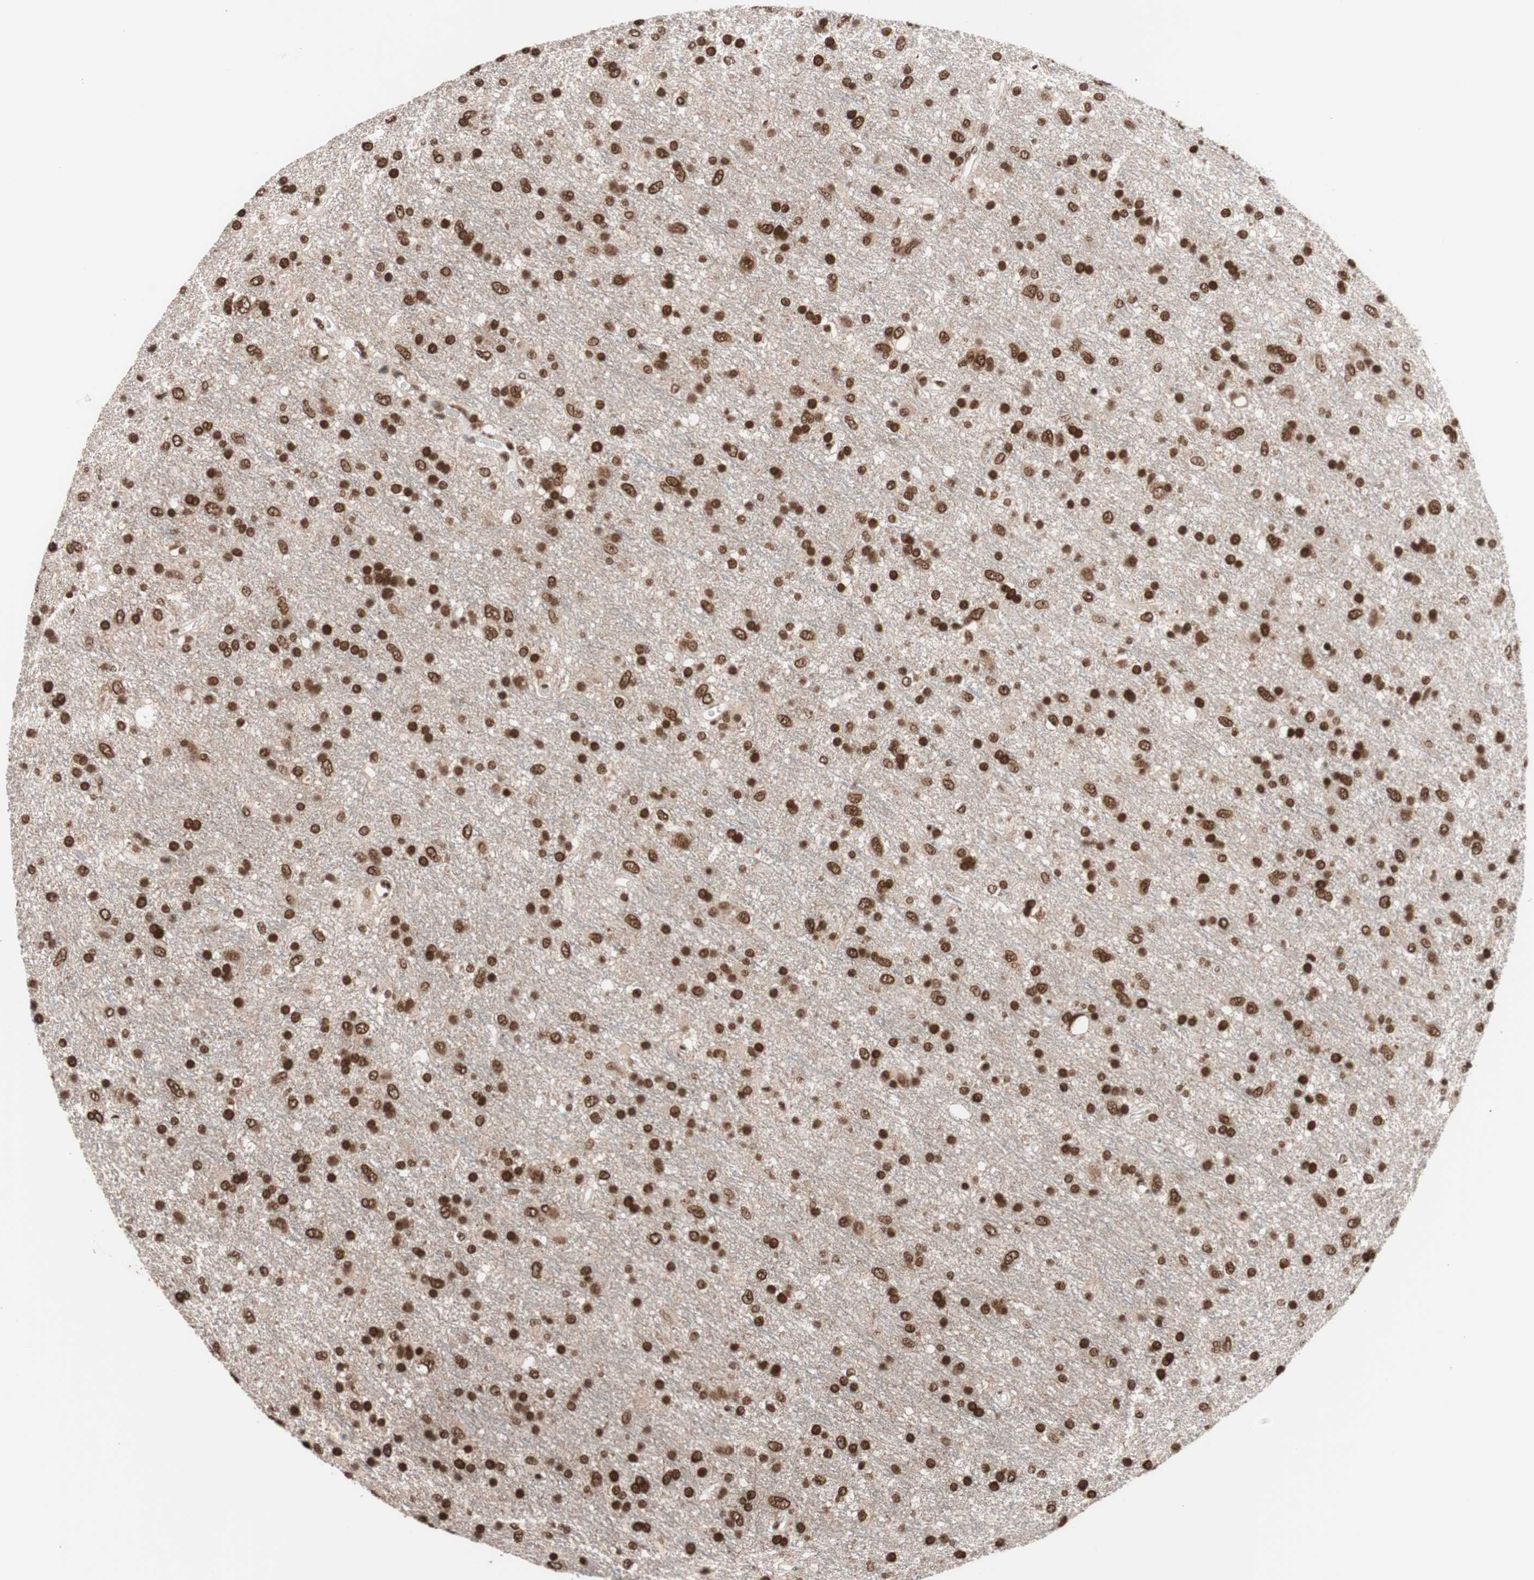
{"staining": {"intensity": "strong", "quantity": ">75%", "location": "nuclear"}, "tissue": "glioma", "cell_type": "Tumor cells", "image_type": "cancer", "snomed": [{"axis": "morphology", "description": "Glioma, malignant, Low grade"}, {"axis": "topography", "description": "Brain"}], "caption": "Malignant glioma (low-grade) stained with DAB (3,3'-diaminobenzidine) immunohistochemistry (IHC) reveals high levels of strong nuclear staining in about >75% of tumor cells.", "gene": "CHAMP1", "patient": {"sex": "male", "age": 77}}